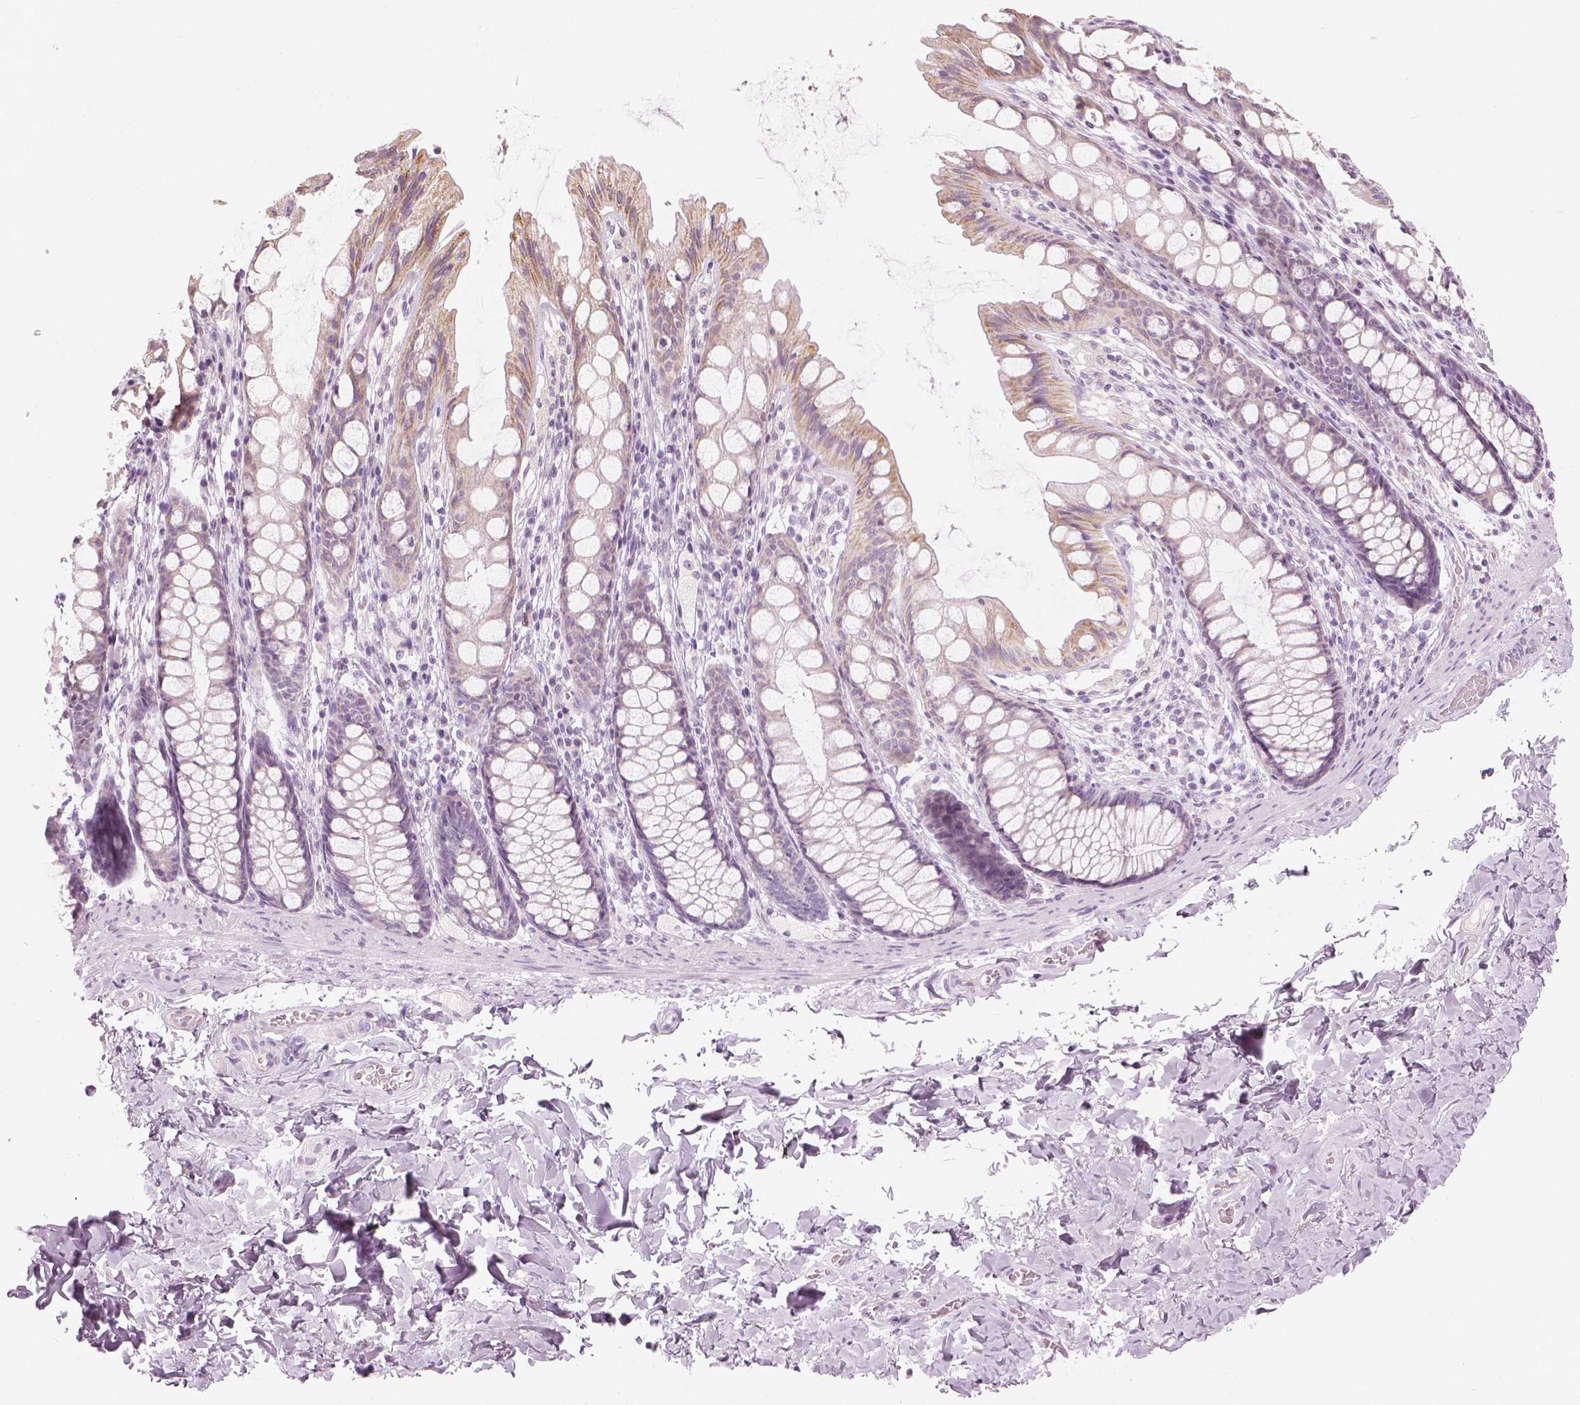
{"staining": {"intensity": "negative", "quantity": "none", "location": "none"}, "tissue": "colon", "cell_type": "Endothelial cells", "image_type": "normal", "snomed": [{"axis": "morphology", "description": "Normal tissue, NOS"}, {"axis": "topography", "description": "Colon"}], "caption": "DAB (3,3'-diaminobenzidine) immunohistochemical staining of normal colon displays no significant positivity in endothelial cells.", "gene": "CFAP126", "patient": {"sex": "male", "age": 47}}